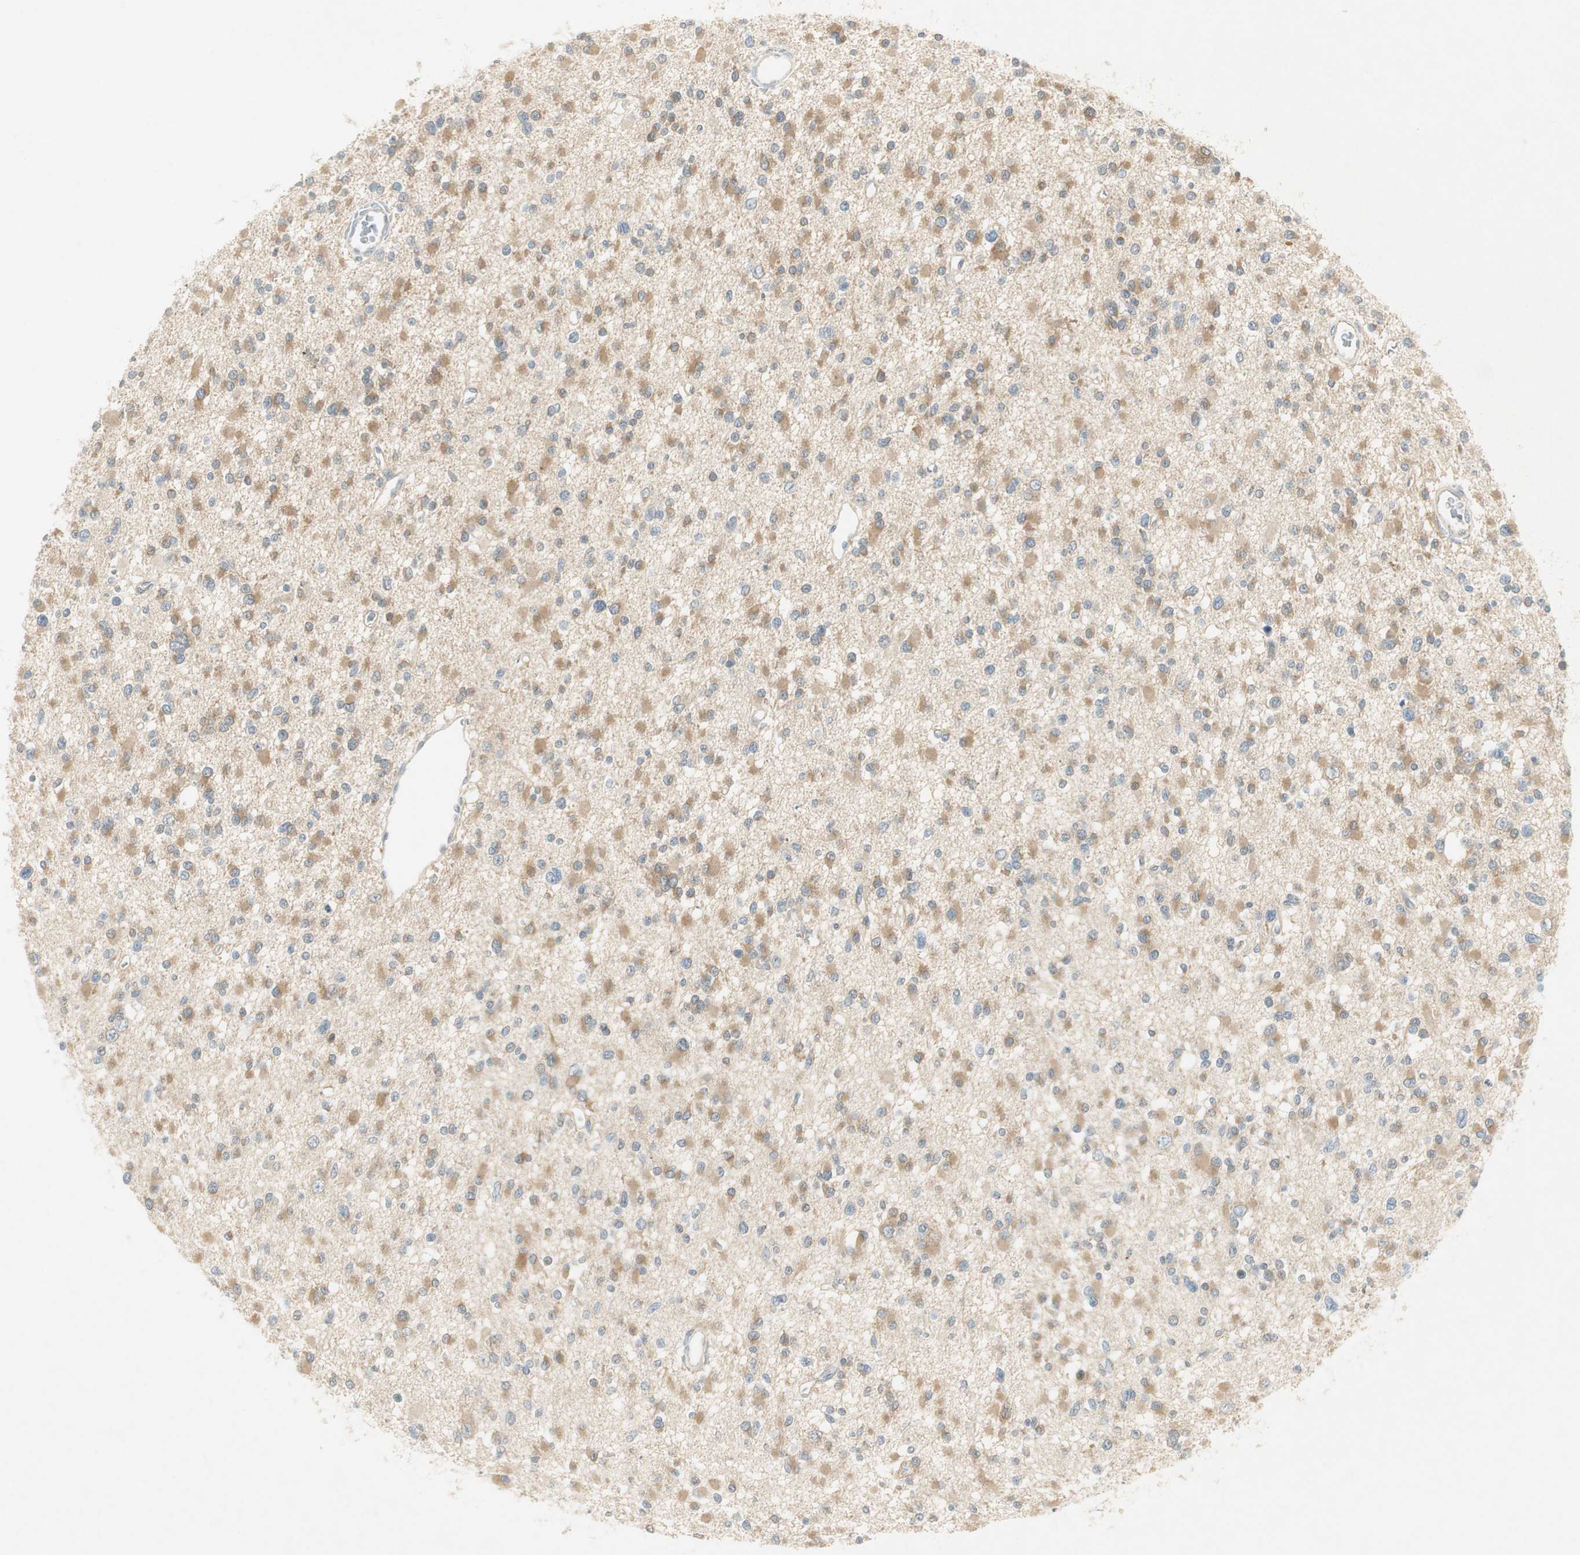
{"staining": {"intensity": "moderate", "quantity": ">75%", "location": "cytoplasmic/membranous"}, "tissue": "glioma", "cell_type": "Tumor cells", "image_type": "cancer", "snomed": [{"axis": "morphology", "description": "Glioma, malignant, Low grade"}, {"axis": "topography", "description": "Brain"}], "caption": "Protein staining of glioma tissue displays moderate cytoplasmic/membranous staining in about >75% of tumor cells.", "gene": "STON1-GTF2A1L", "patient": {"sex": "female", "age": 22}}